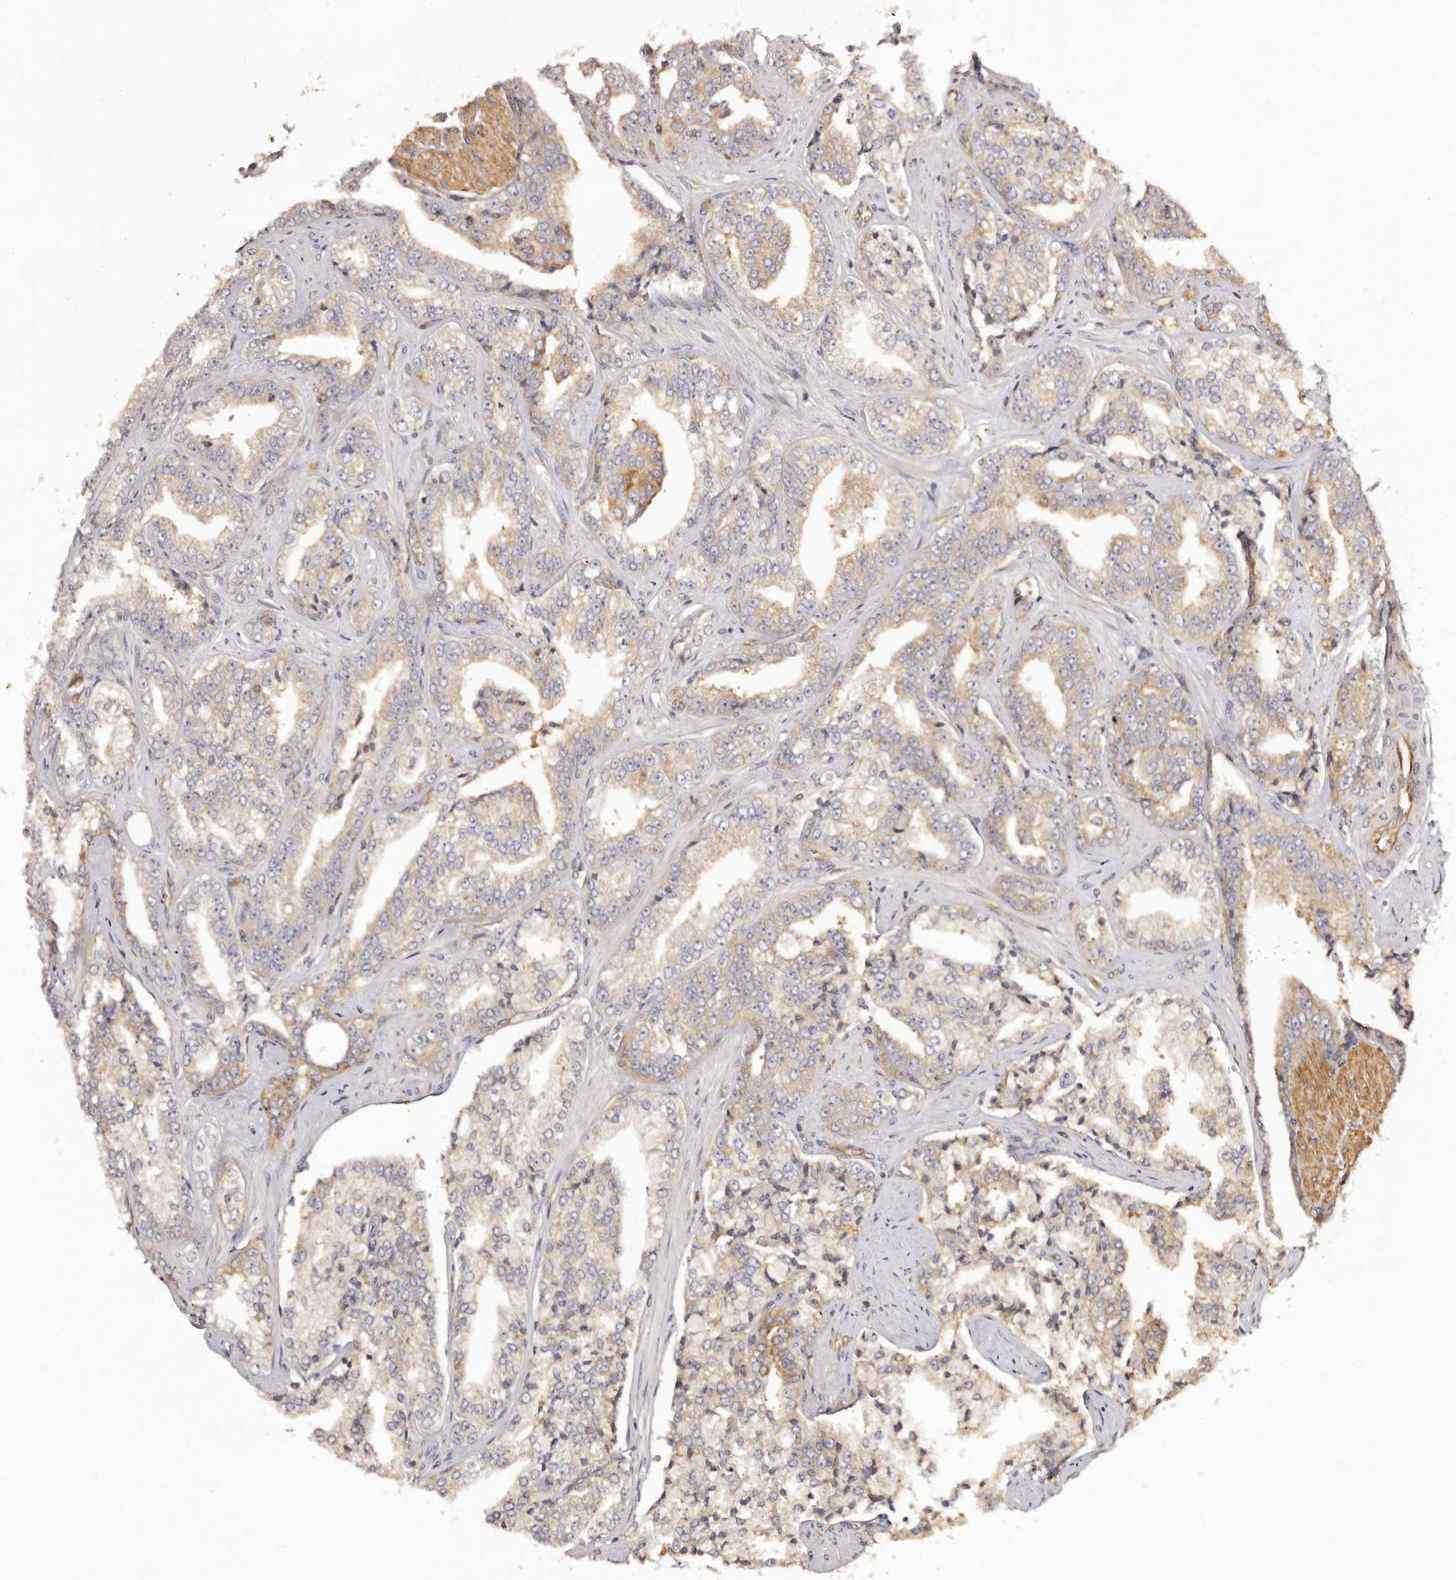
{"staining": {"intensity": "weak", "quantity": "<25%", "location": "cytoplasmic/membranous"}, "tissue": "prostate cancer", "cell_type": "Tumor cells", "image_type": "cancer", "snomed": [{"axis": "morphology", "description": "Adenocarcinoma, High grade"}, {"axis": "topography", "description": "Prostate"}], "caption": "IHC of prostate adenocarcinoma (high-grade) demonstrates no expression in tumor cells. (Brightfield microscopy of DAB (3,3'-diaminobenzidine) immunohistochemistry at high magnification).", "gene": "RPS6", "patient": {"sex": "male", "age": 71}}